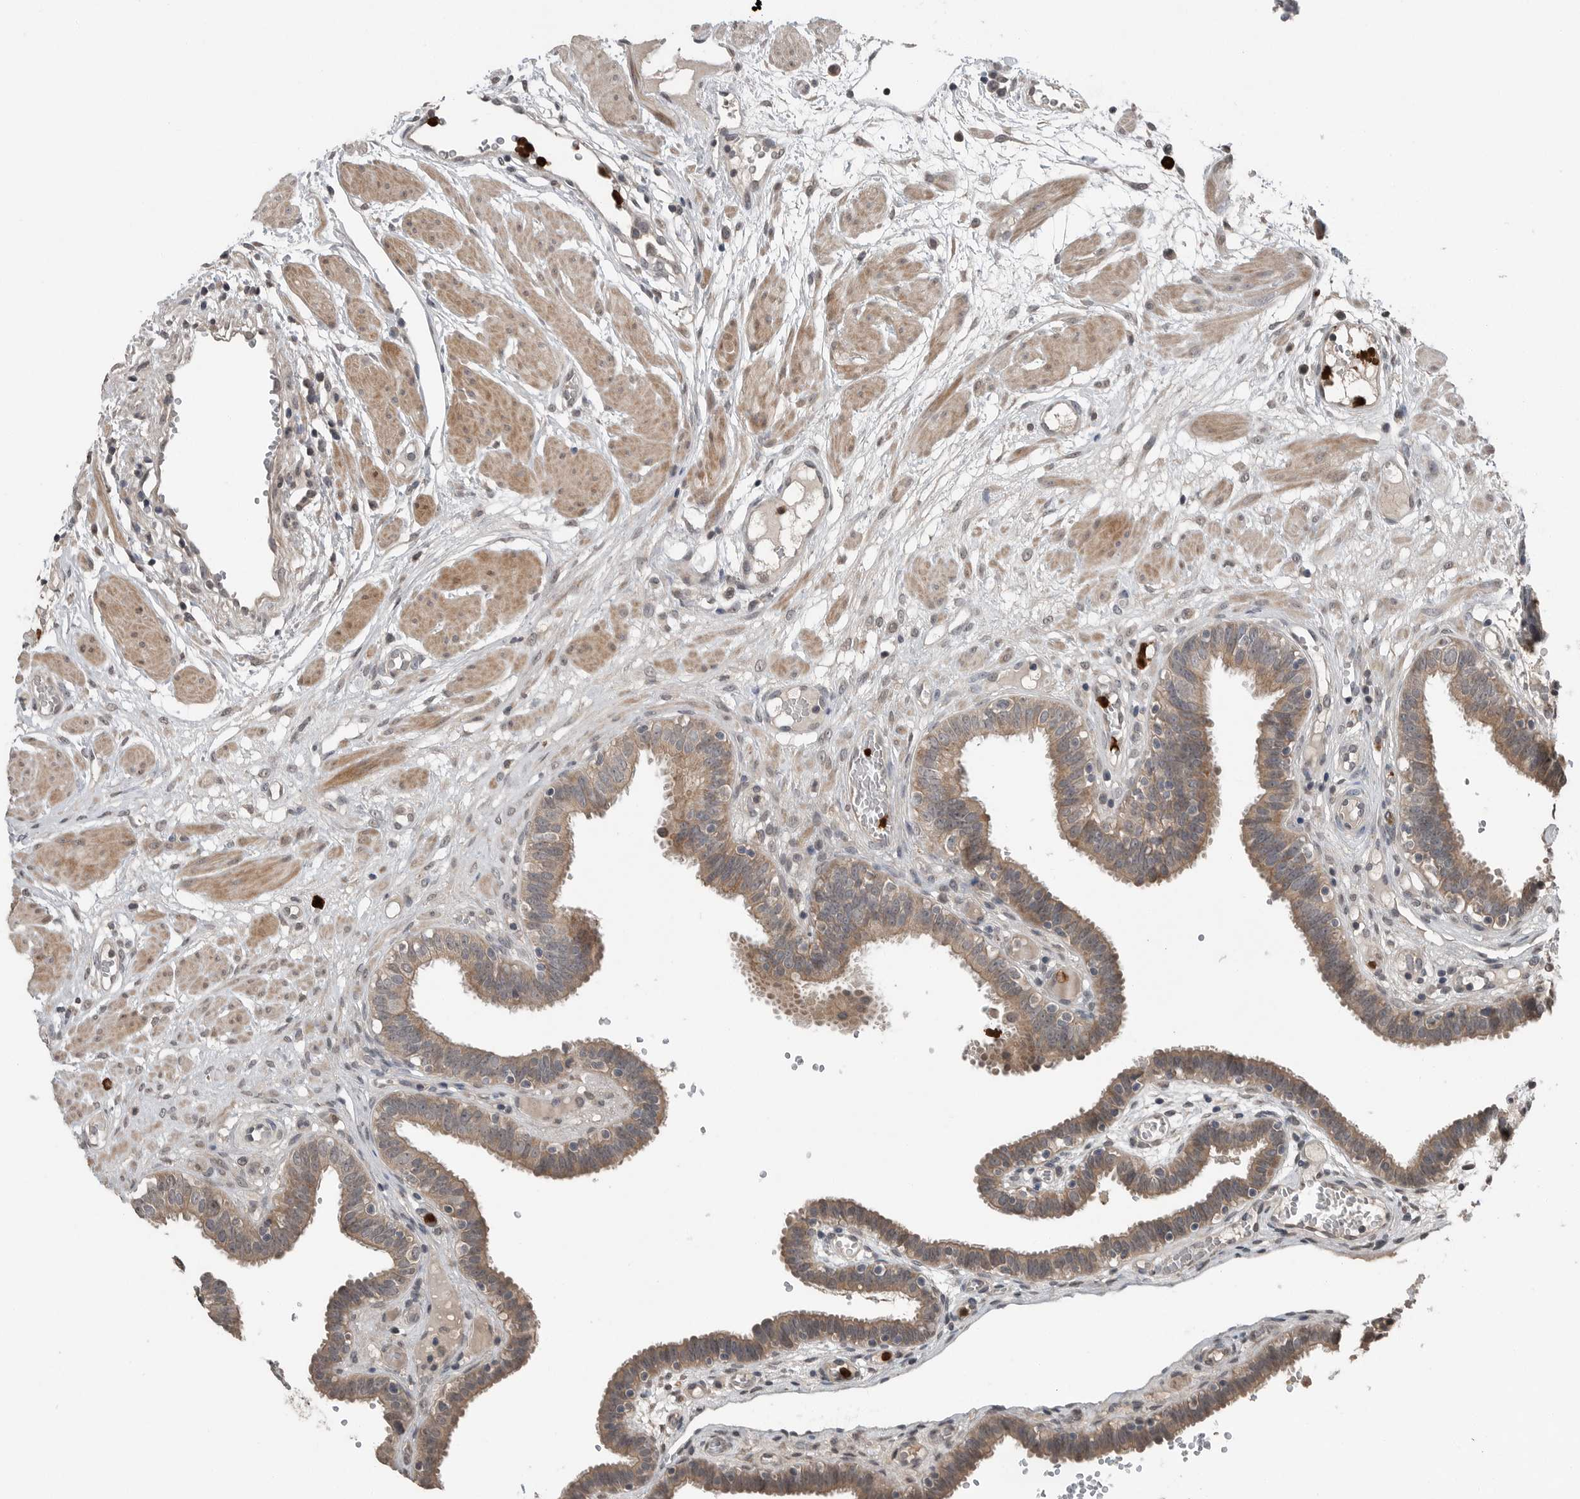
{"staining": {"intensity": "moderate", "quantity": ">75%", "location": "cytoplasmic/membranous"}, "tissue": "fallopian tube", "cell_type": "Glandular cells", "image_type": "normal", "snomed": [{"axis": "morphology", "description": "Normal tissue, NOS"}, {"axis": "topography", "description": "Fallopian tube"}, {"axis": "topography", "description": "Placenta"}], "caption": "Brown immunohistochemical staining in unremarkable fallopian tube exhibits moderate cytoplasmic/membranous staining in about >75% of glandular cells. (DAB = brown stain, brightfield microscopy at high magnification).", "gene": "SCP2", "patient": {"sex": "female", "age": 32}}